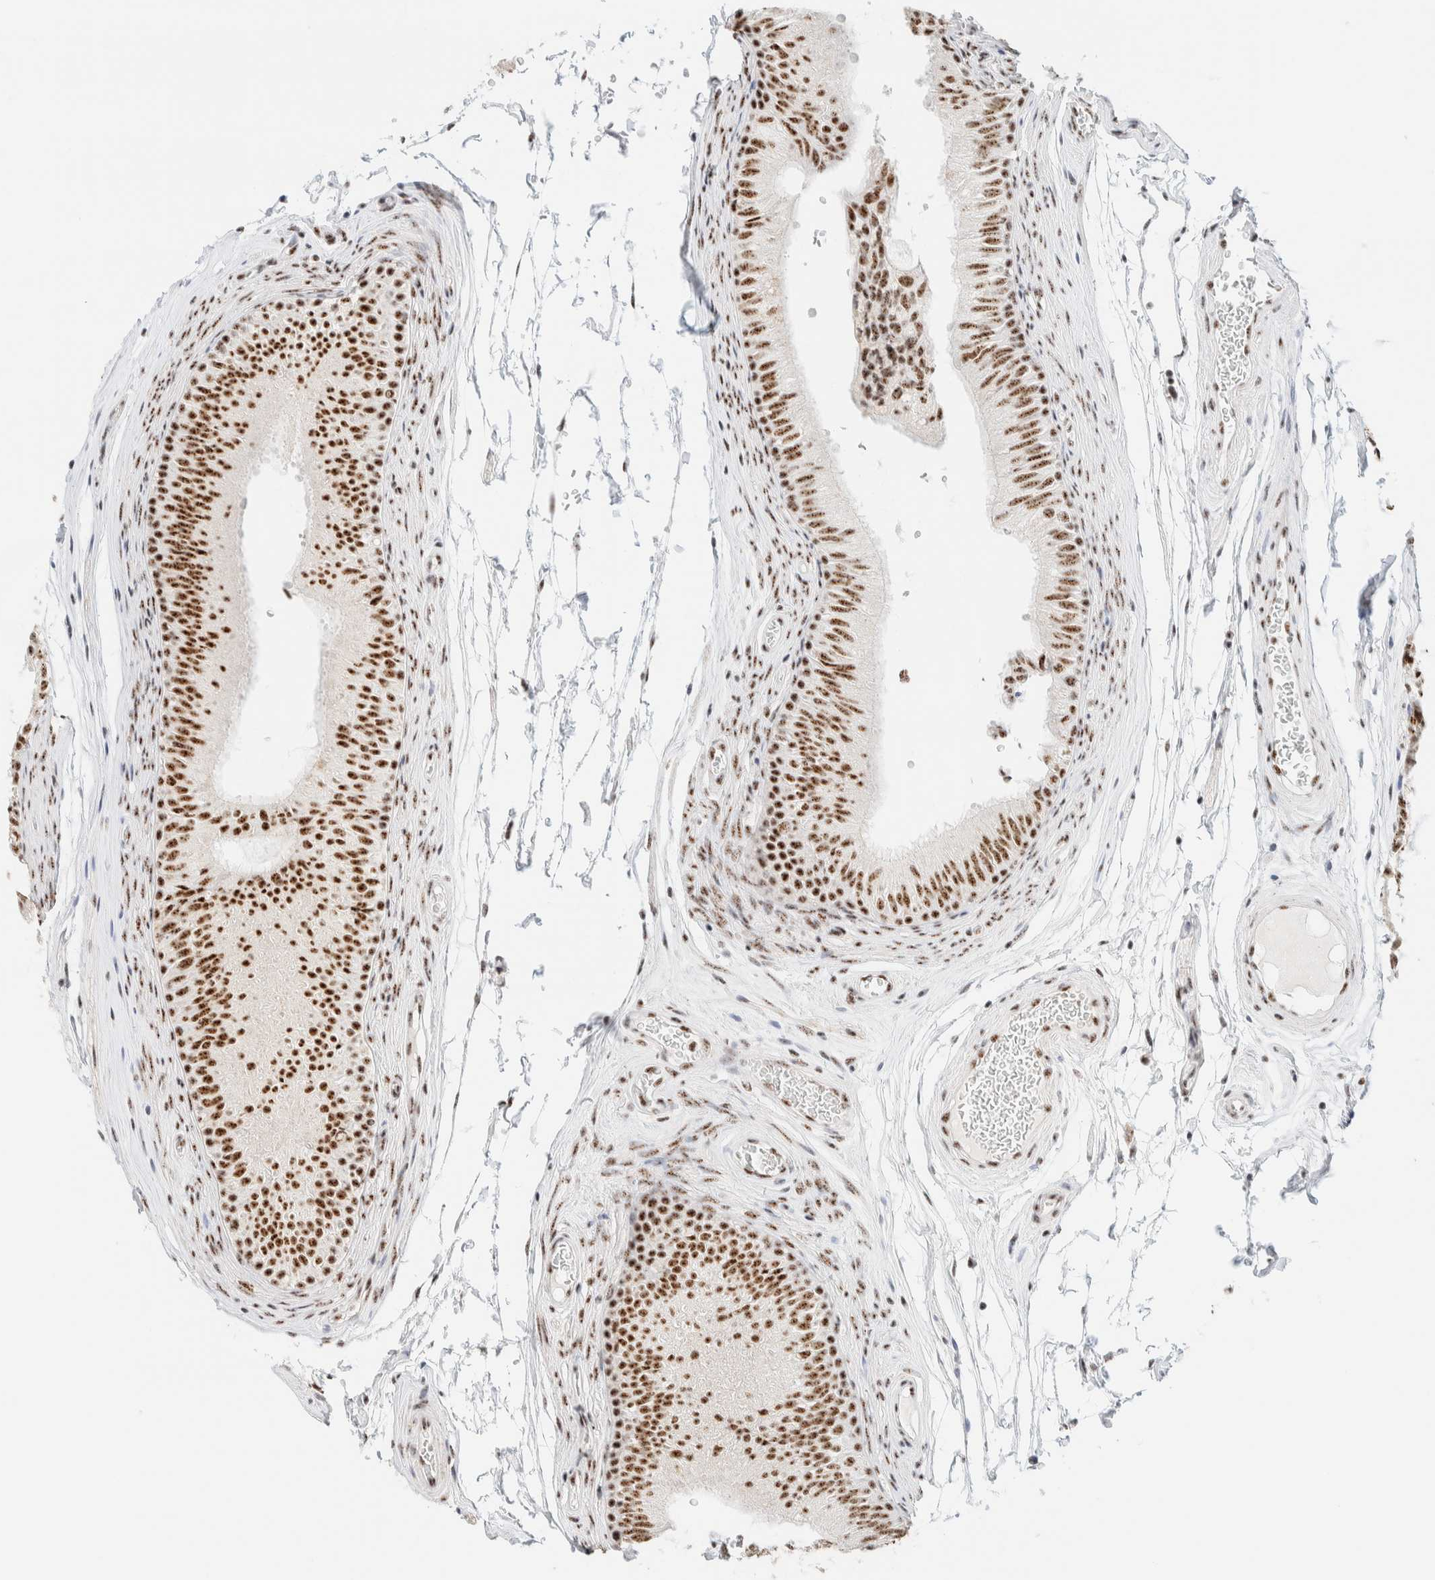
{"staining": {"intensity": "moderate", "quantity": ">75%", "location": "nuclear"}, "tissue": "epididymis", "cell_type": "Glandular cells", "image_type": "normal", "snomed": [{"axis": "morphology", "description": "Normal tissue, NOS"}, {"axis": "topography", "description": "Epididymis"}], "caption": "Epididymis stained for a protein (brown) demonstrates moderate nuclear positive staining in about >75% of glandular cells.", "gene": "SON", "patient": {"sex": "male", "age": 36}}